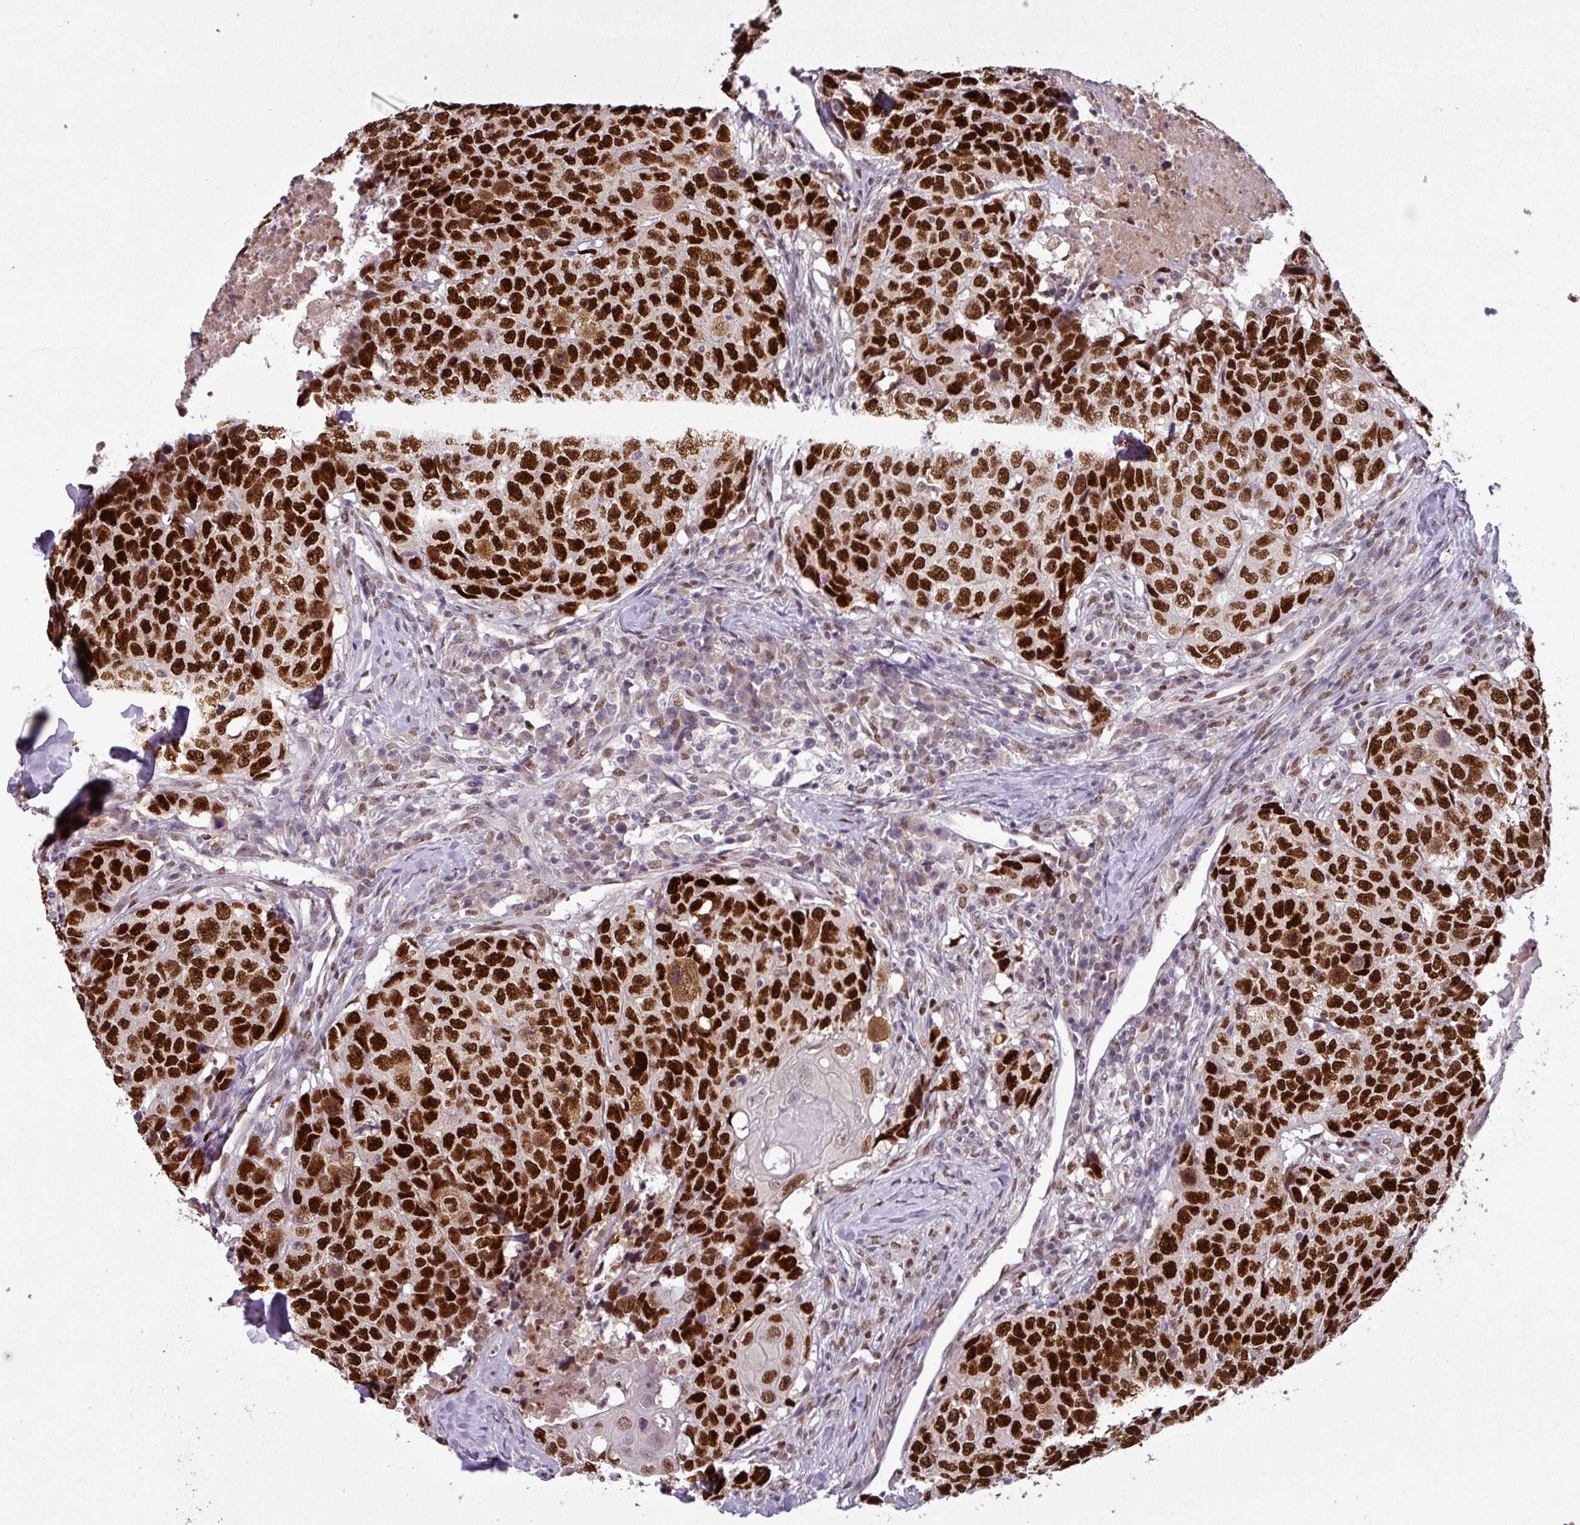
{"staining": {"intensity": "strong", "quantity": ">75%", "location": "nuclear"}, "tissue": "head and neck cancer", "cell_type": "Tumor cells", "image_type": "cancer", "snomed": [{"axis": "morphology", "description": "Squamous cell carcinoma, NOS"}, {"axis": "topography", "description": "Head-Neck"}], "caption": "IHC staining of head and neck cancer (squamous cell carcinoma), which reveals high levels of strong nuclear expression in approximately >75% of tumor cells indicating strong nuclear protein positivity. The staining was performed using DAB (3,3'-diaminobenzidine) (brown) for protein detection and nuclei were counterstained in hematoxylin (blue).", "gene": "IRF2BPL", "patient": {"sex": "male", "age": 66}}